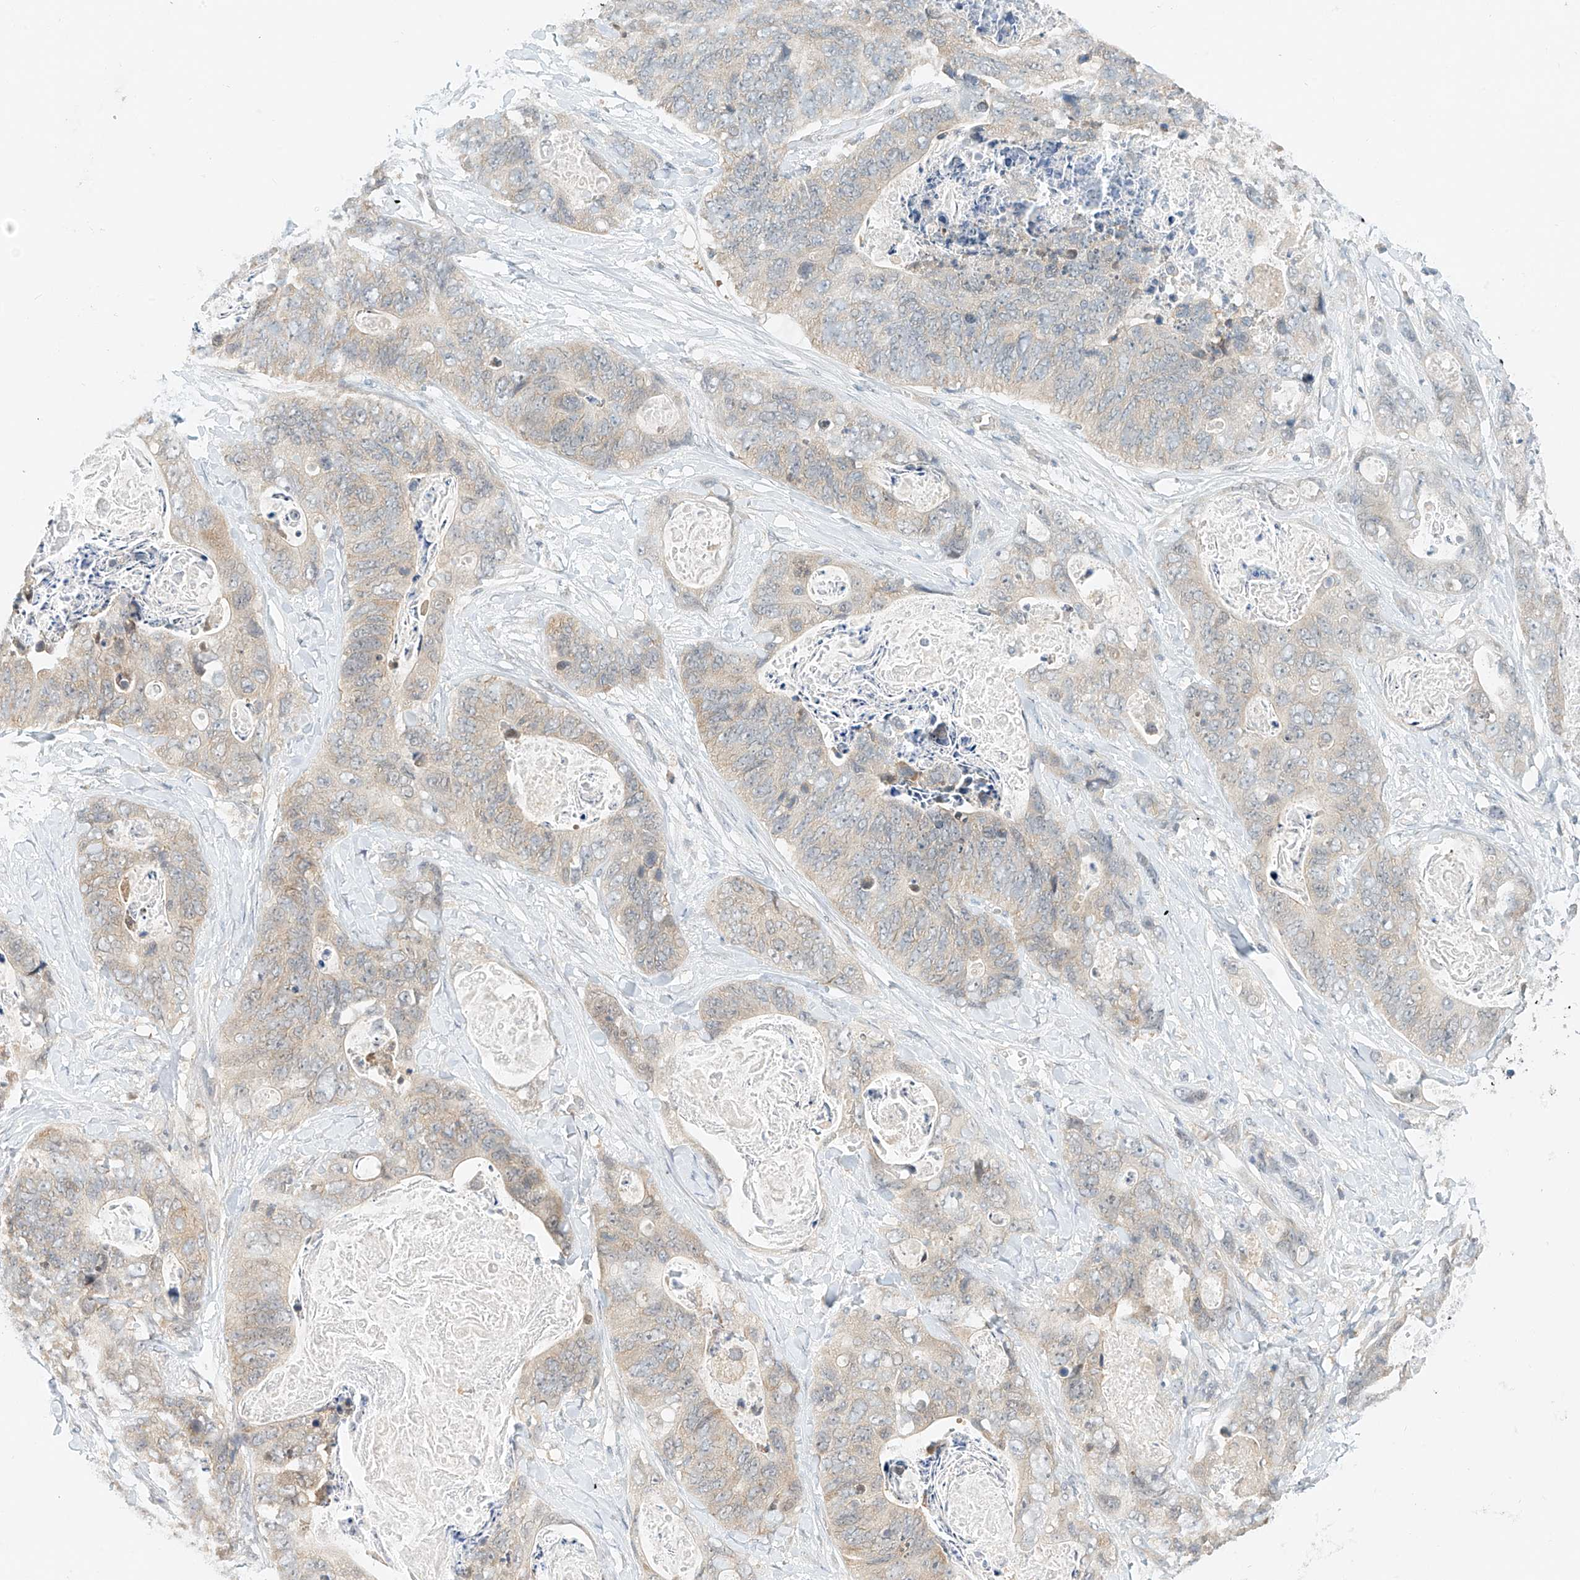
{"staining": {"intensity": "weak", "quantity": "25%-75%", "location": "cytoplasmic/membranous"}, "tissue": "stomach cancer", "cell_type": "Tumor cells", "image_type": "cancer", "snomed": [{"axis": "morphology", "description": "Adenocarcinoma, NOS"}, {"axis": "topography", "description": "Stomach"}], "caption": "An image of adenocarcinoma (stomach) stained for a protein exhibits weak cytoplasmic/membranous brown staining in tumor cells.", "gene": "PPA2", "patient": {"sex": "female", "age": 89}}